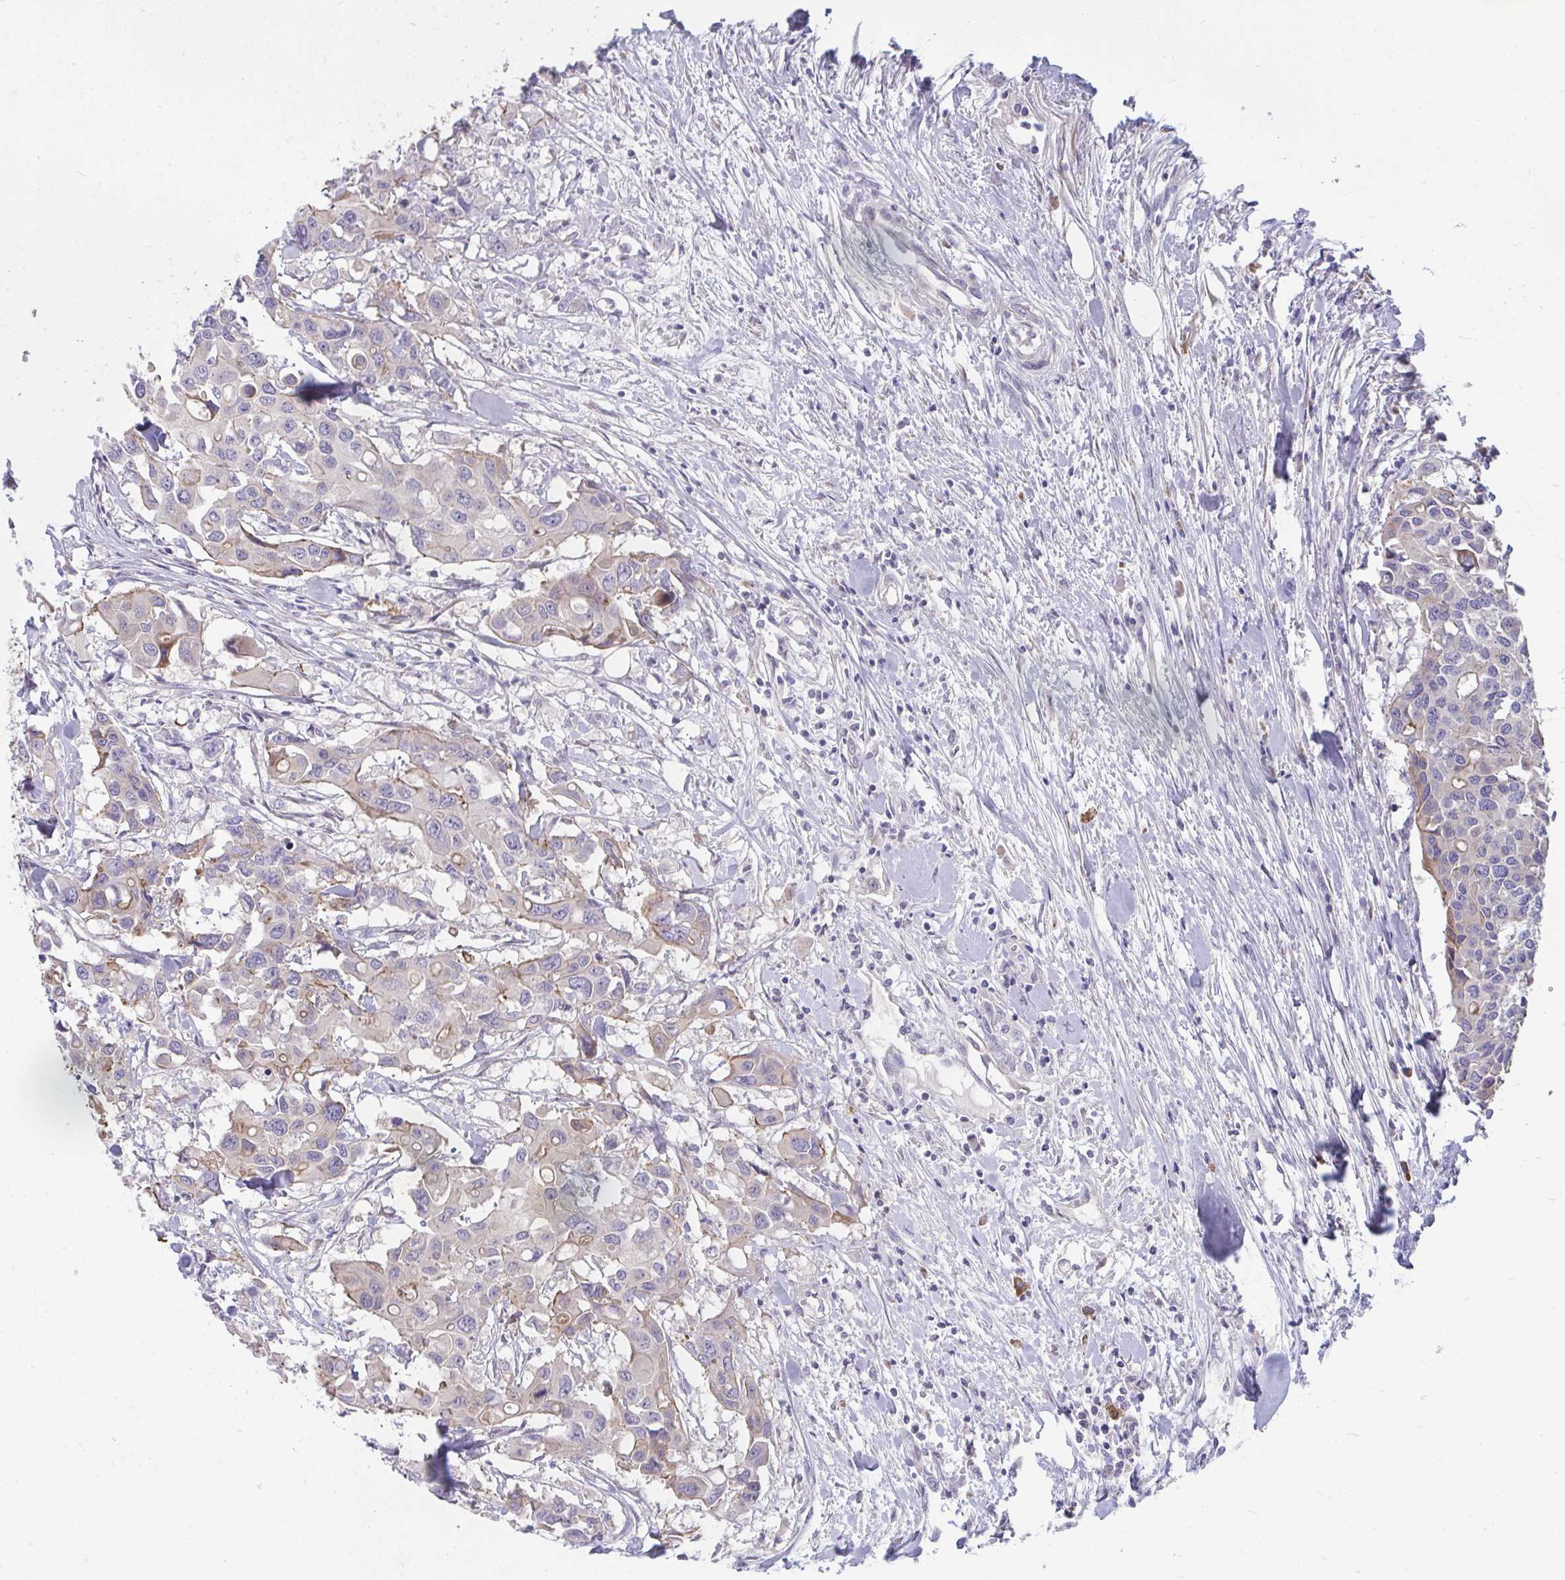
{"staining": {"intensity": "weak", "quantity": "<25%", "location": "cytoplasmic/membranous"}, "tissue": "colorectal cancer", "cell_type": "Tumor cells", "image_type": "cancer", "snomed": [{"axis": "morphology", "description": "Adenocarcinoma, NOS"}, {"axis": "topography", "description": "Colon"}], "caption": "This is an immunohistochemistry photomicrograph of colorectal cancer (adenocarcinoma). There is no positivity in tumor cells.", "gene": "PIGZ", "patient": {"sex": "male", "age": 77}}